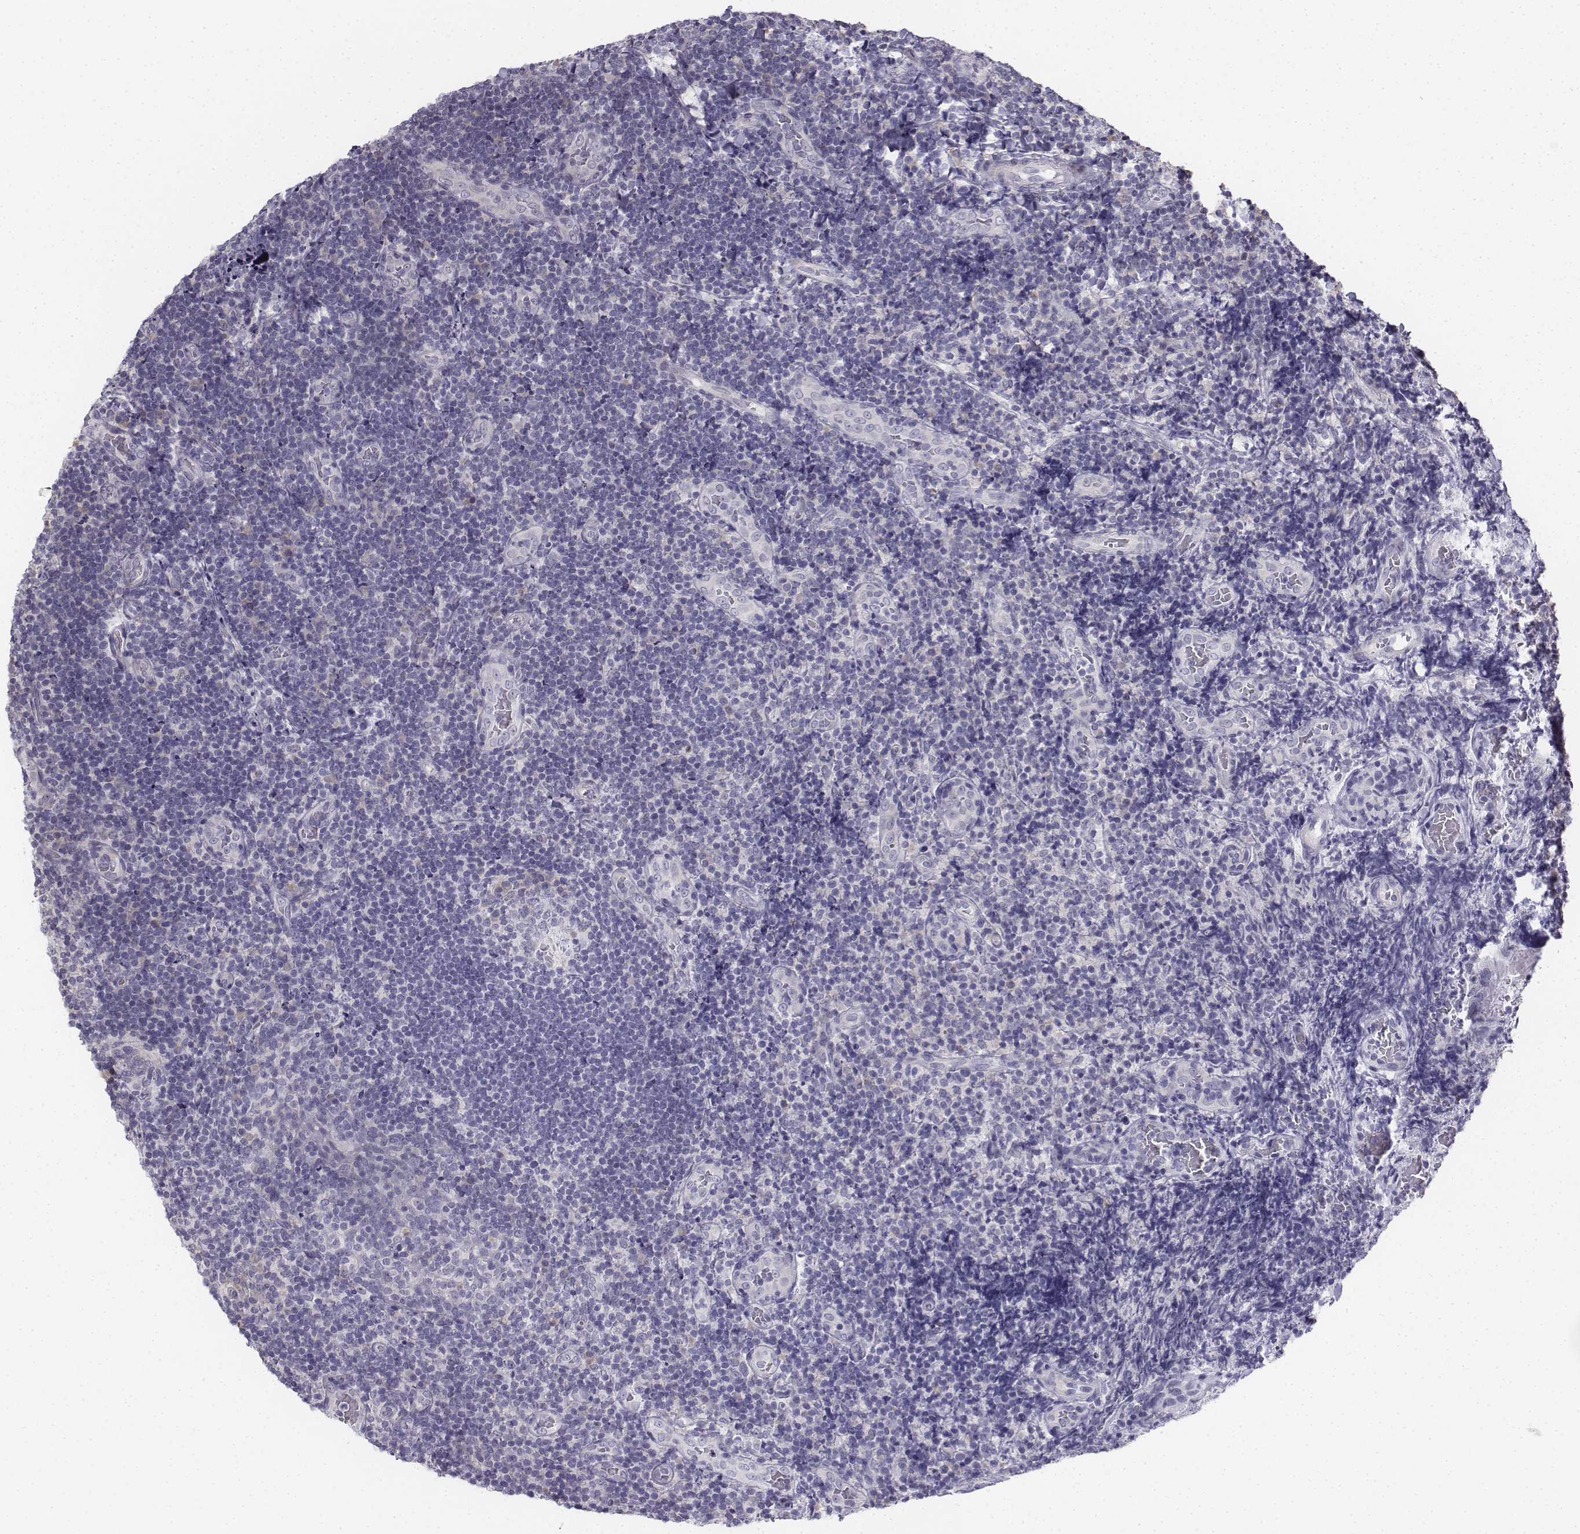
{"staining": {"intensity": "negative", "quantity": "none", "location": "none"}, "tissue": "tonsil", "cell_type": "Germinal center cells", "image_type": "normal", "snomed": [{"axis": "morphology", "description": "Normal tissue, NOS"}, {"axis": "topography", "description": "Tonsil"}], "caption": "Tonsil was stained to show a protein in brown. There is no significant expression in germinal center cells. (Immunohistochemistry (ihc), brightfield microscopy, high magnification).", "gene": "PENK", "patient": {"sex": "male", "age": 17}}